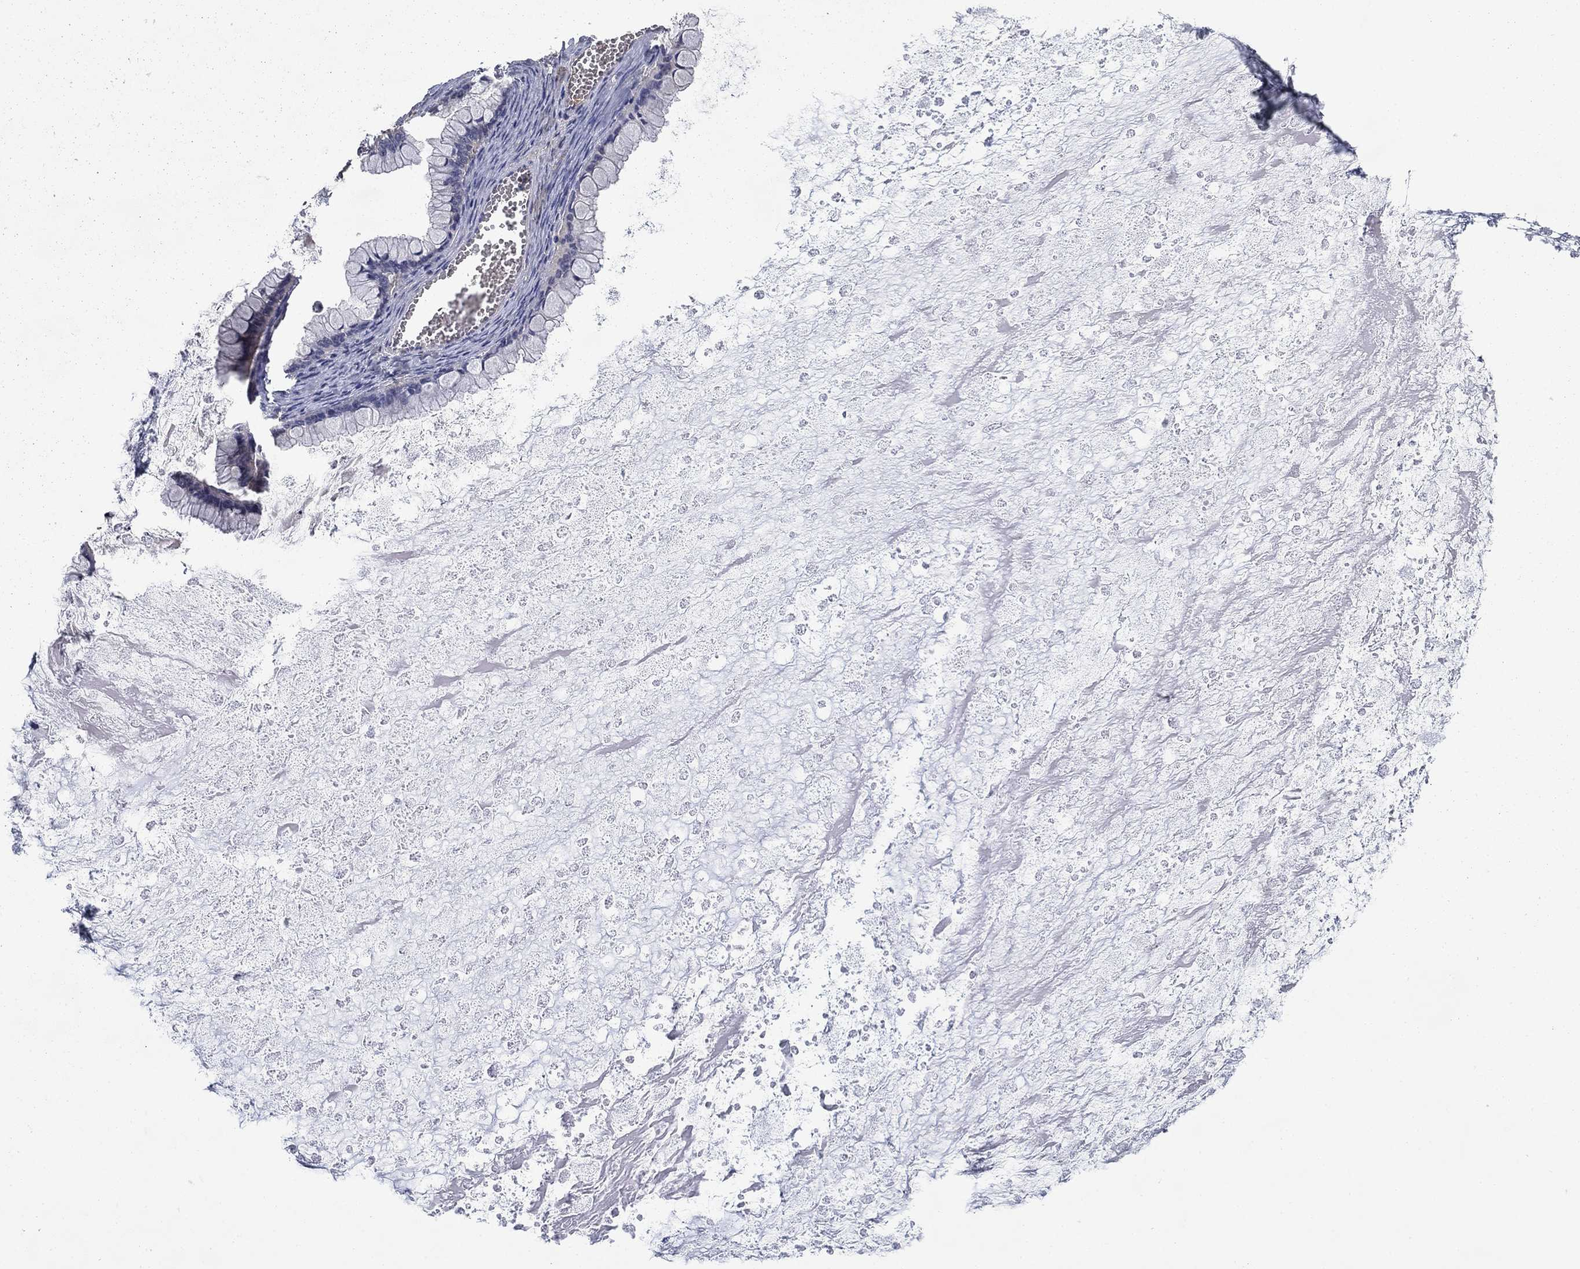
{"staining": {"intensity": "negative", "quantity": "none", "location": "none"}, "tissue": "ovarian cancer", "cell_type": "Tumor cells", "image_type": "cancer", "snomed": [{"axis": "morphology", "description": "Cystadenocarcinoma, mucinous, NOS"}, {"axis": "topography", "description": "Ovary"}], "caption": "Mucinous cystadenocarcinoma (ovarian) stained for a protein using IHC displays no expression tumor cells.", "gene": "DDTL", "patient": {"sex": "female", "age": 67}}